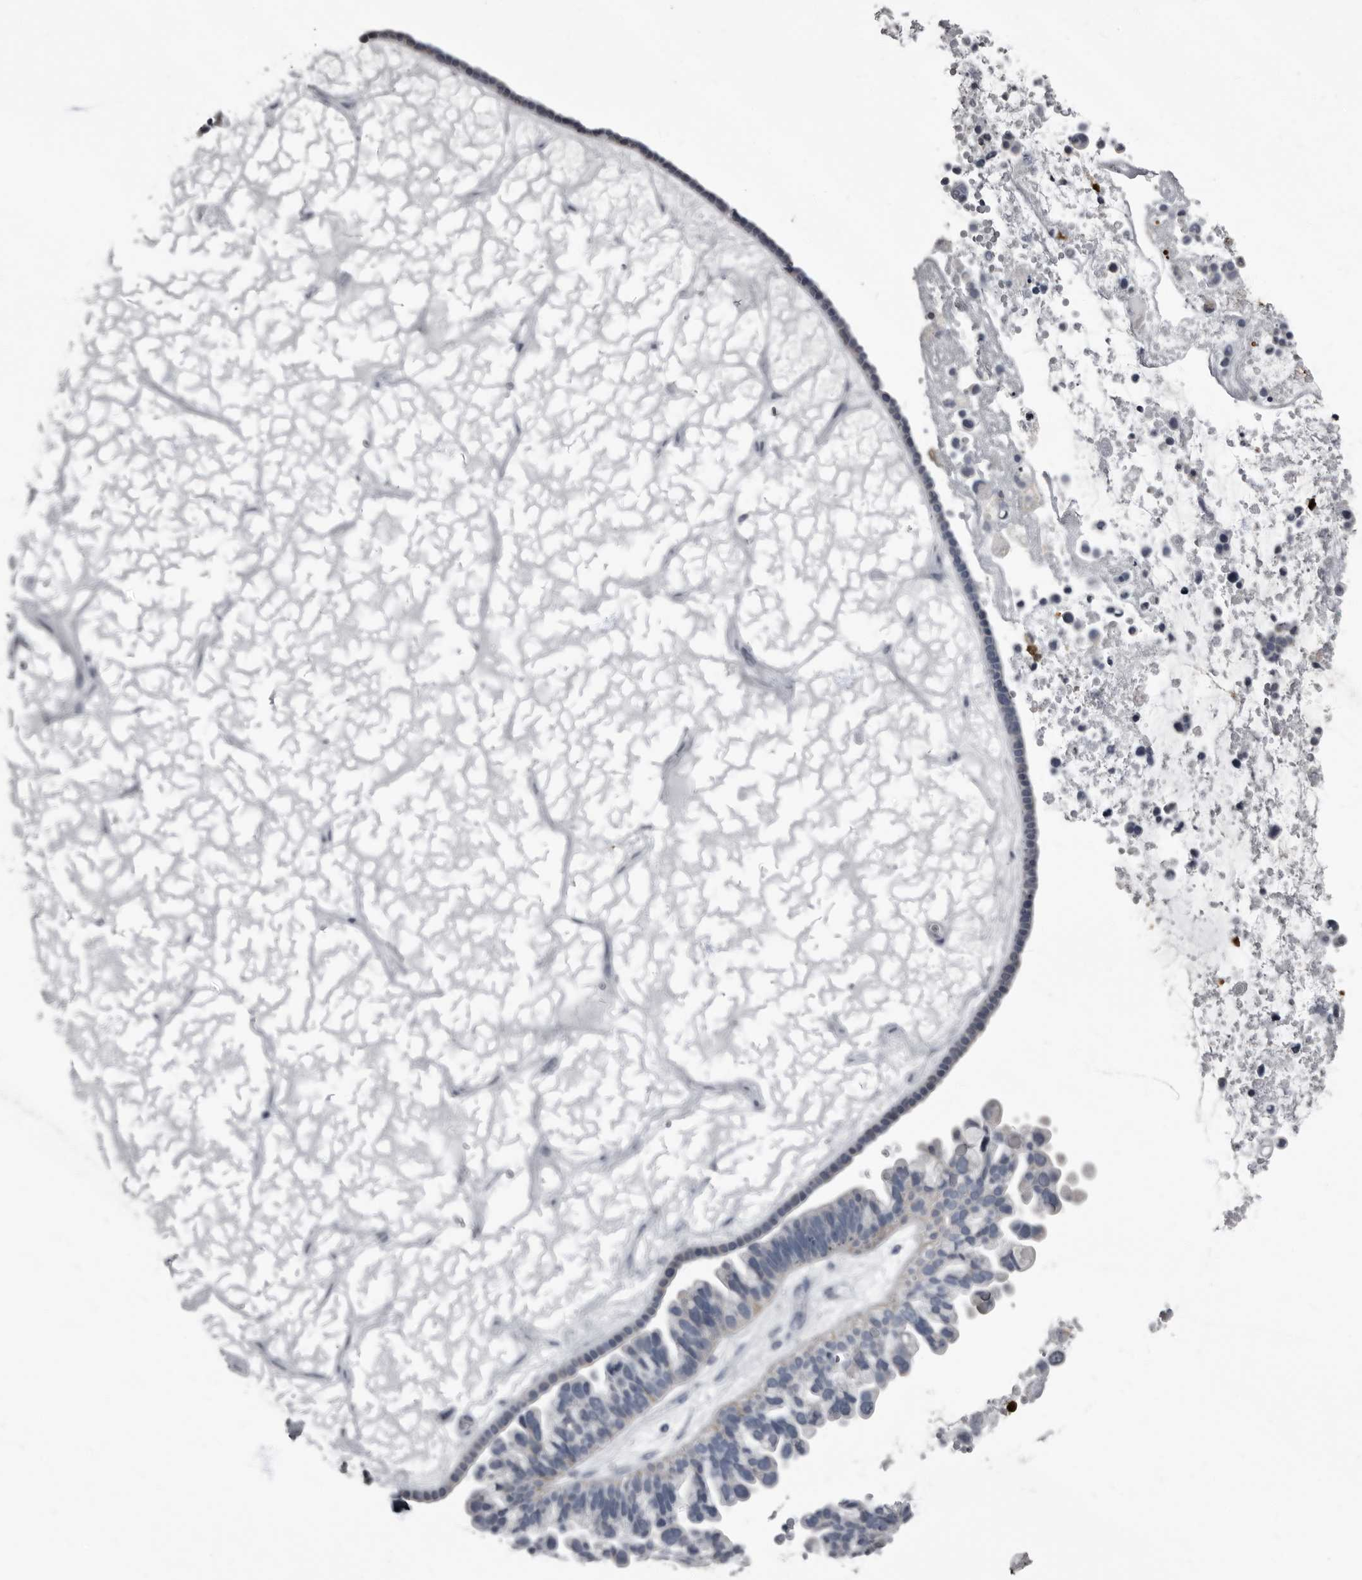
{"staining": {"intensity": "negative", "quantity": "none", "location": "none"}, "tissue": "ovarian cancer", "cell_type": "Tumor cells", "image_type": "cancer", "snomed": [{"axis": "morphology", "description": "Cystadenocarcinoma, serous, NOS"}, {"axis": "topography", "description": "Ovary"}], "caption": "Tumor cells are negative for brown protein staining in ovarian serous cystadenocarcinoma.", "gene": "TPD52L1", "patient": {"sex": "female", "age": 56}}